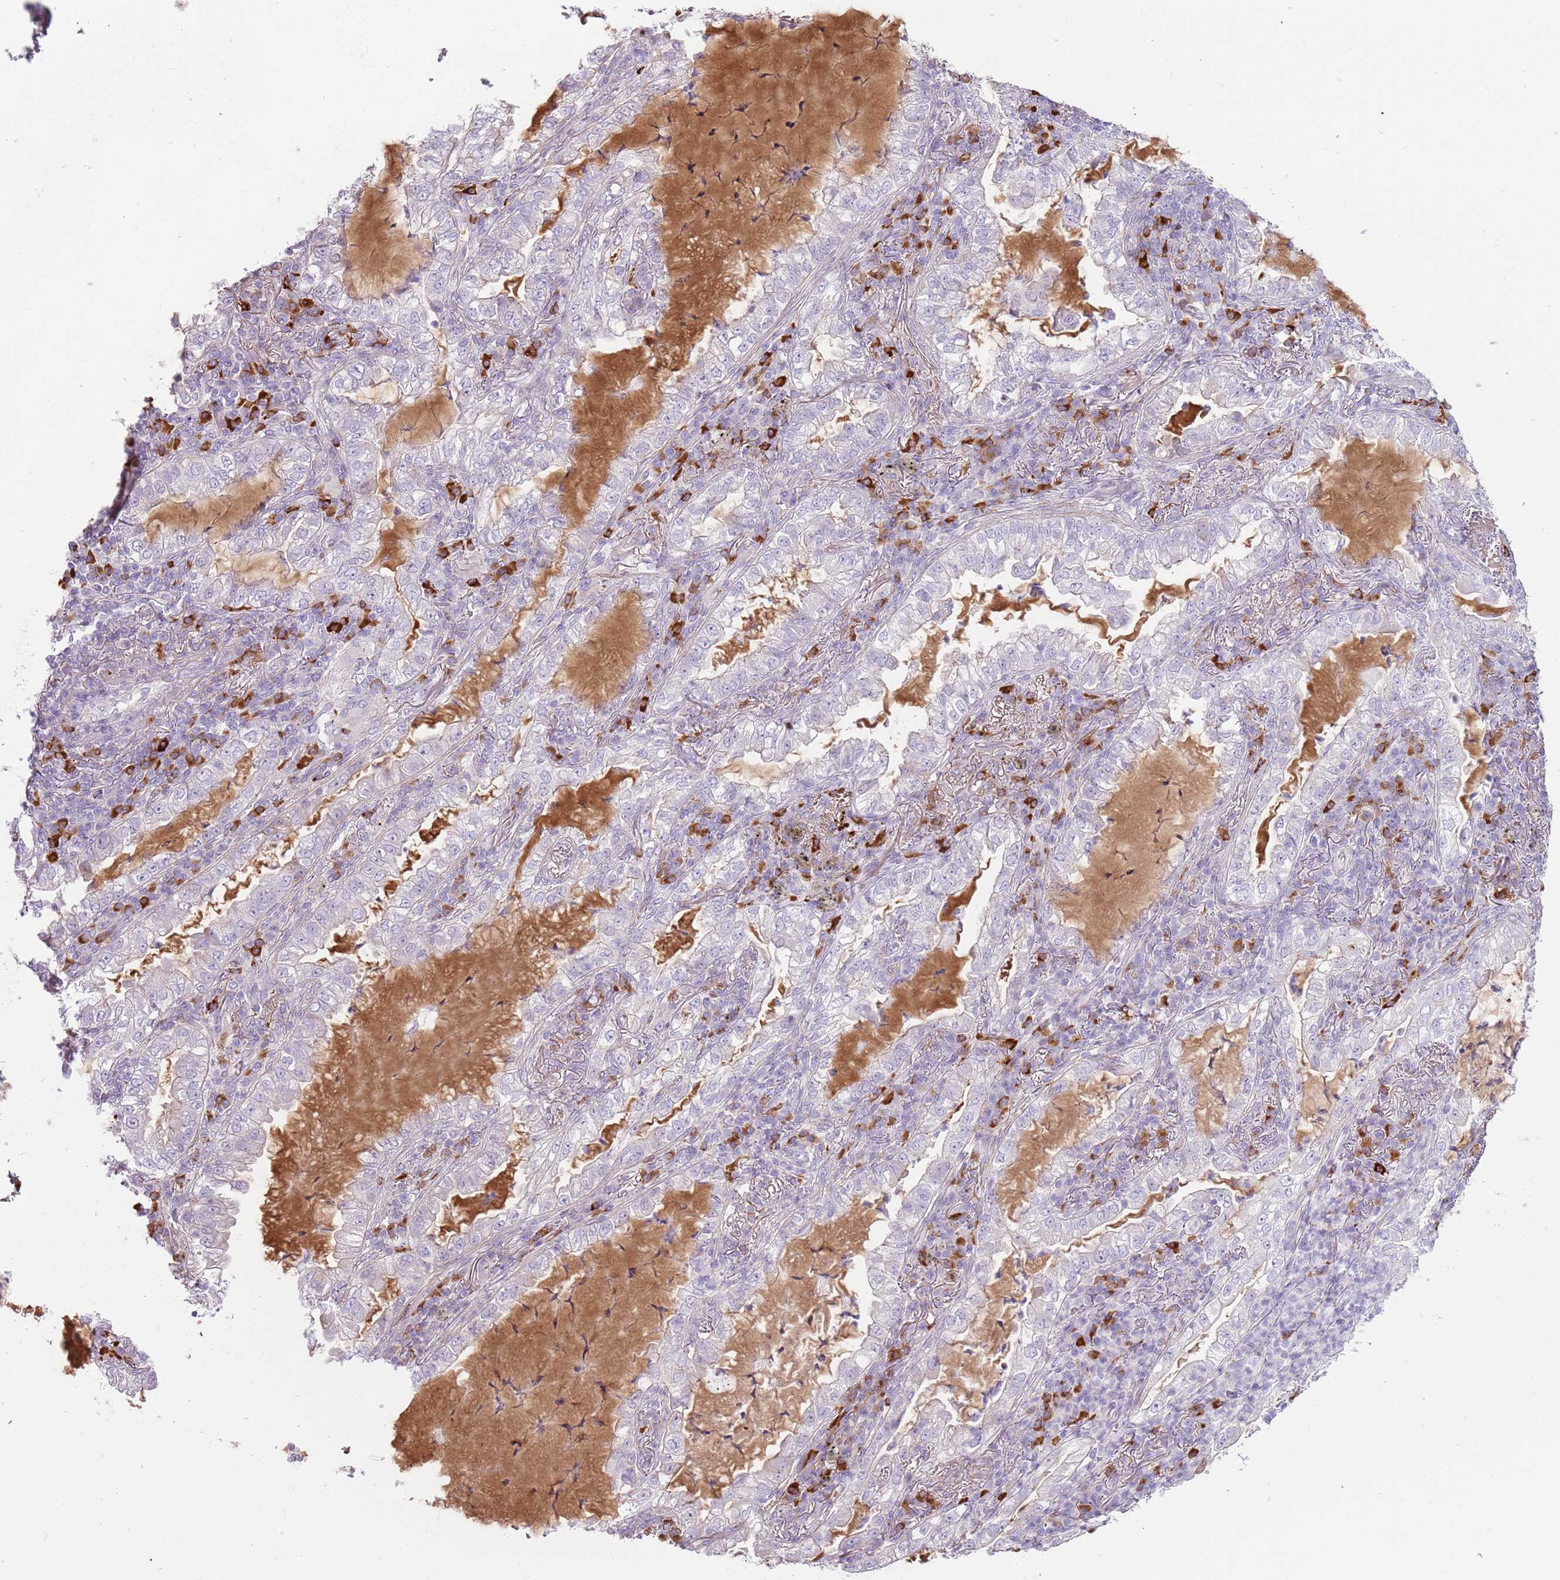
{"staining": {"intensity": "negative", "quantity": "none", "location": "none"}, "tissue": "lung cancer", "cell_type": "Tumor cells", "image_type": "cancer", "snomed": [{"axis": "morphology", "description": "Adenocarcinoma, NOS"}, {"axis": "topography", "description": "Lung"}], "caption": "DAB immunohistochemical staining of lung adenocarcinoma shows no significant positivity in tumor cells. Nuclei are stained in blue.", "gene": "MCUB", "patient": {"sex": "female", "age": 73}}